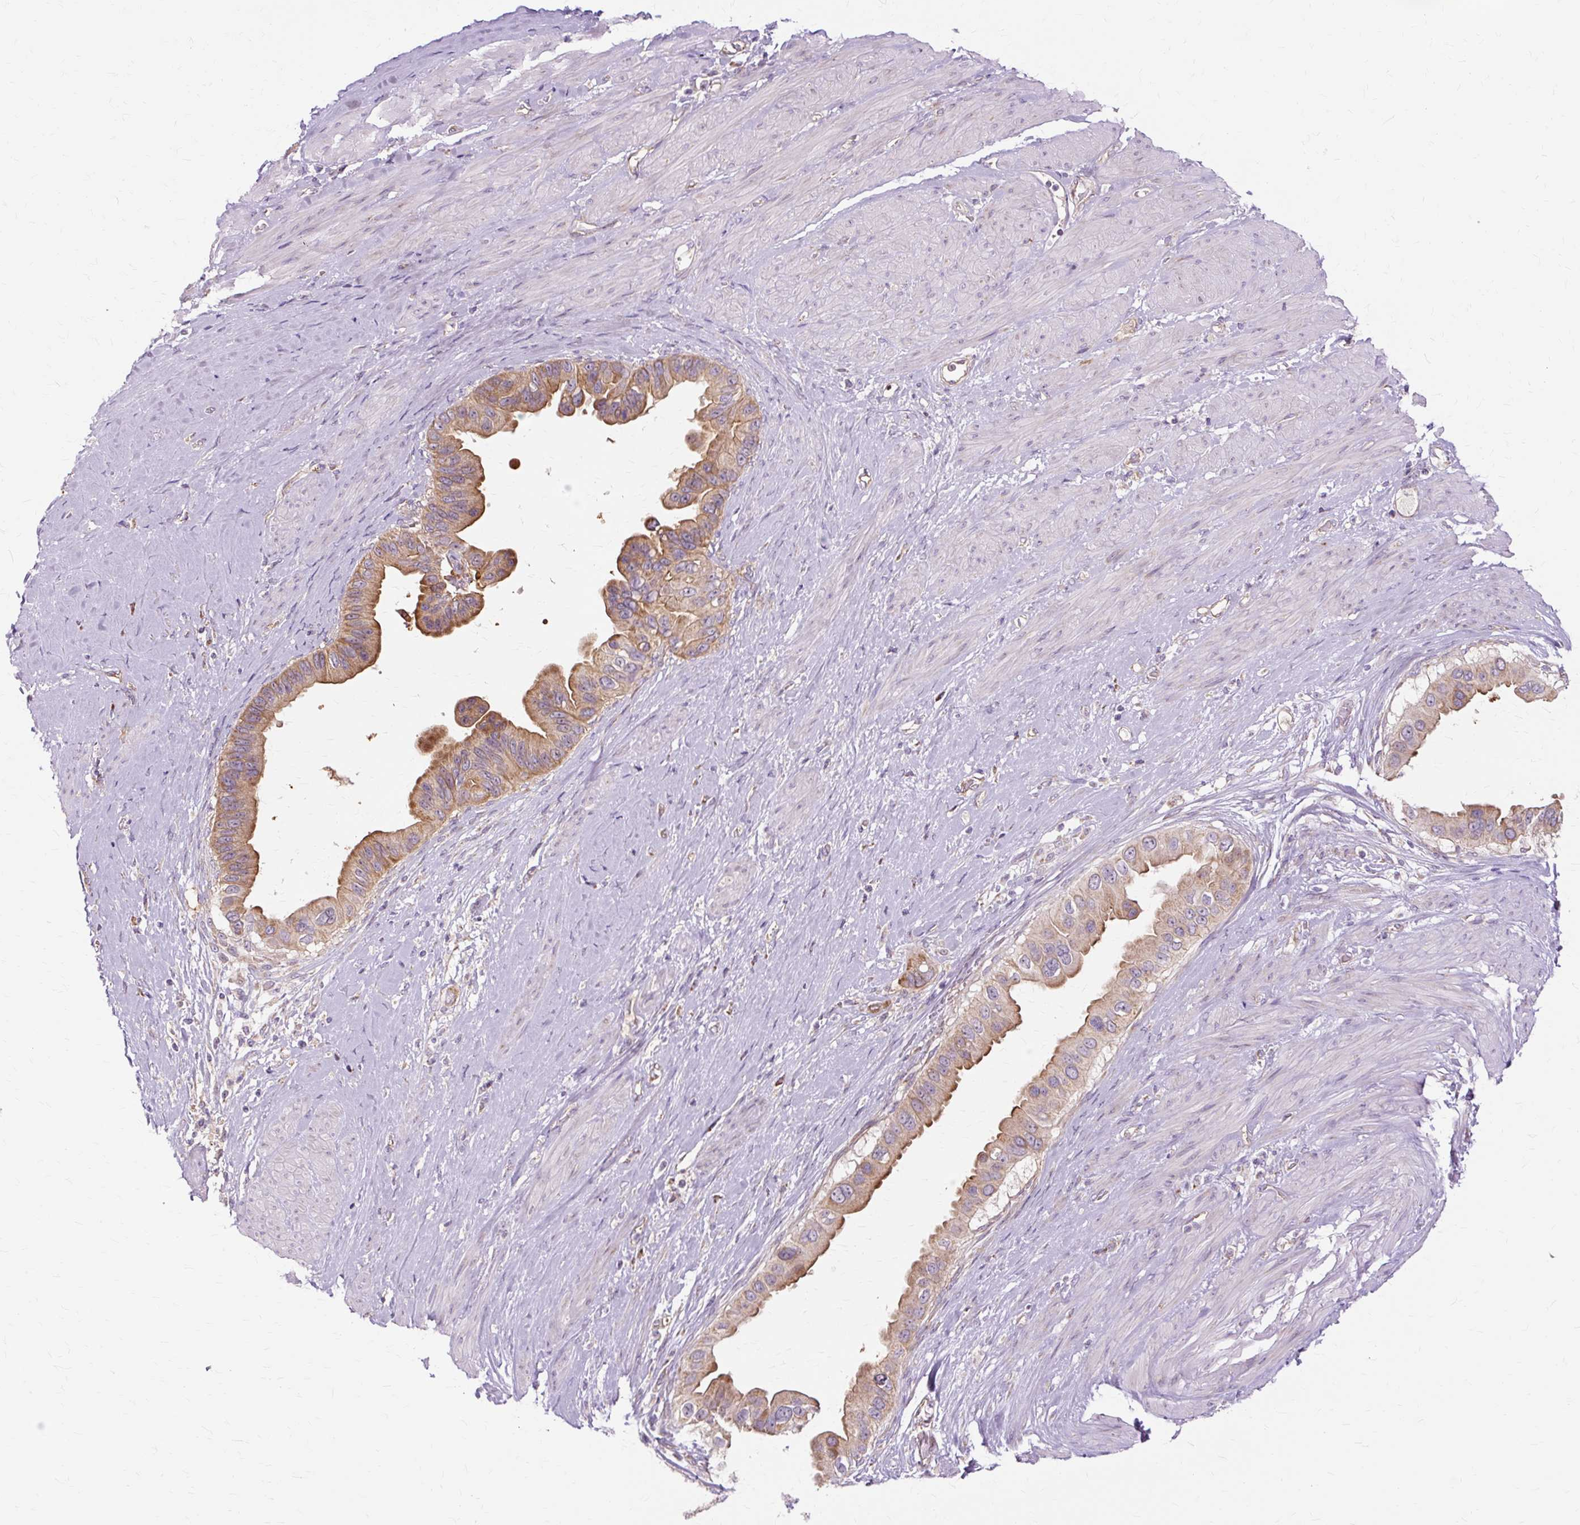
{"staining": {"intensity": "moderate", "quantity": ">75%", "location": "cytoplasmic/membranous"}, "tissue": "pancreatic cancer", "cell_type": "Tumor cells", "image_type": "cancer", "snomed": [{"axis": "morphology", "description": "Adenocarcinoma, NOS"}, {"axis": "topography", "description": "Pancreas"}], "caption": "The micrograph reveals staining of adenocarcinoma (pancreatic), revealing moderate cytoplasmic/membranous protein positivity (brown color) within tumor cells.", "gene": "PDZD2", "patient": {"sex": "female", "age": 56}}